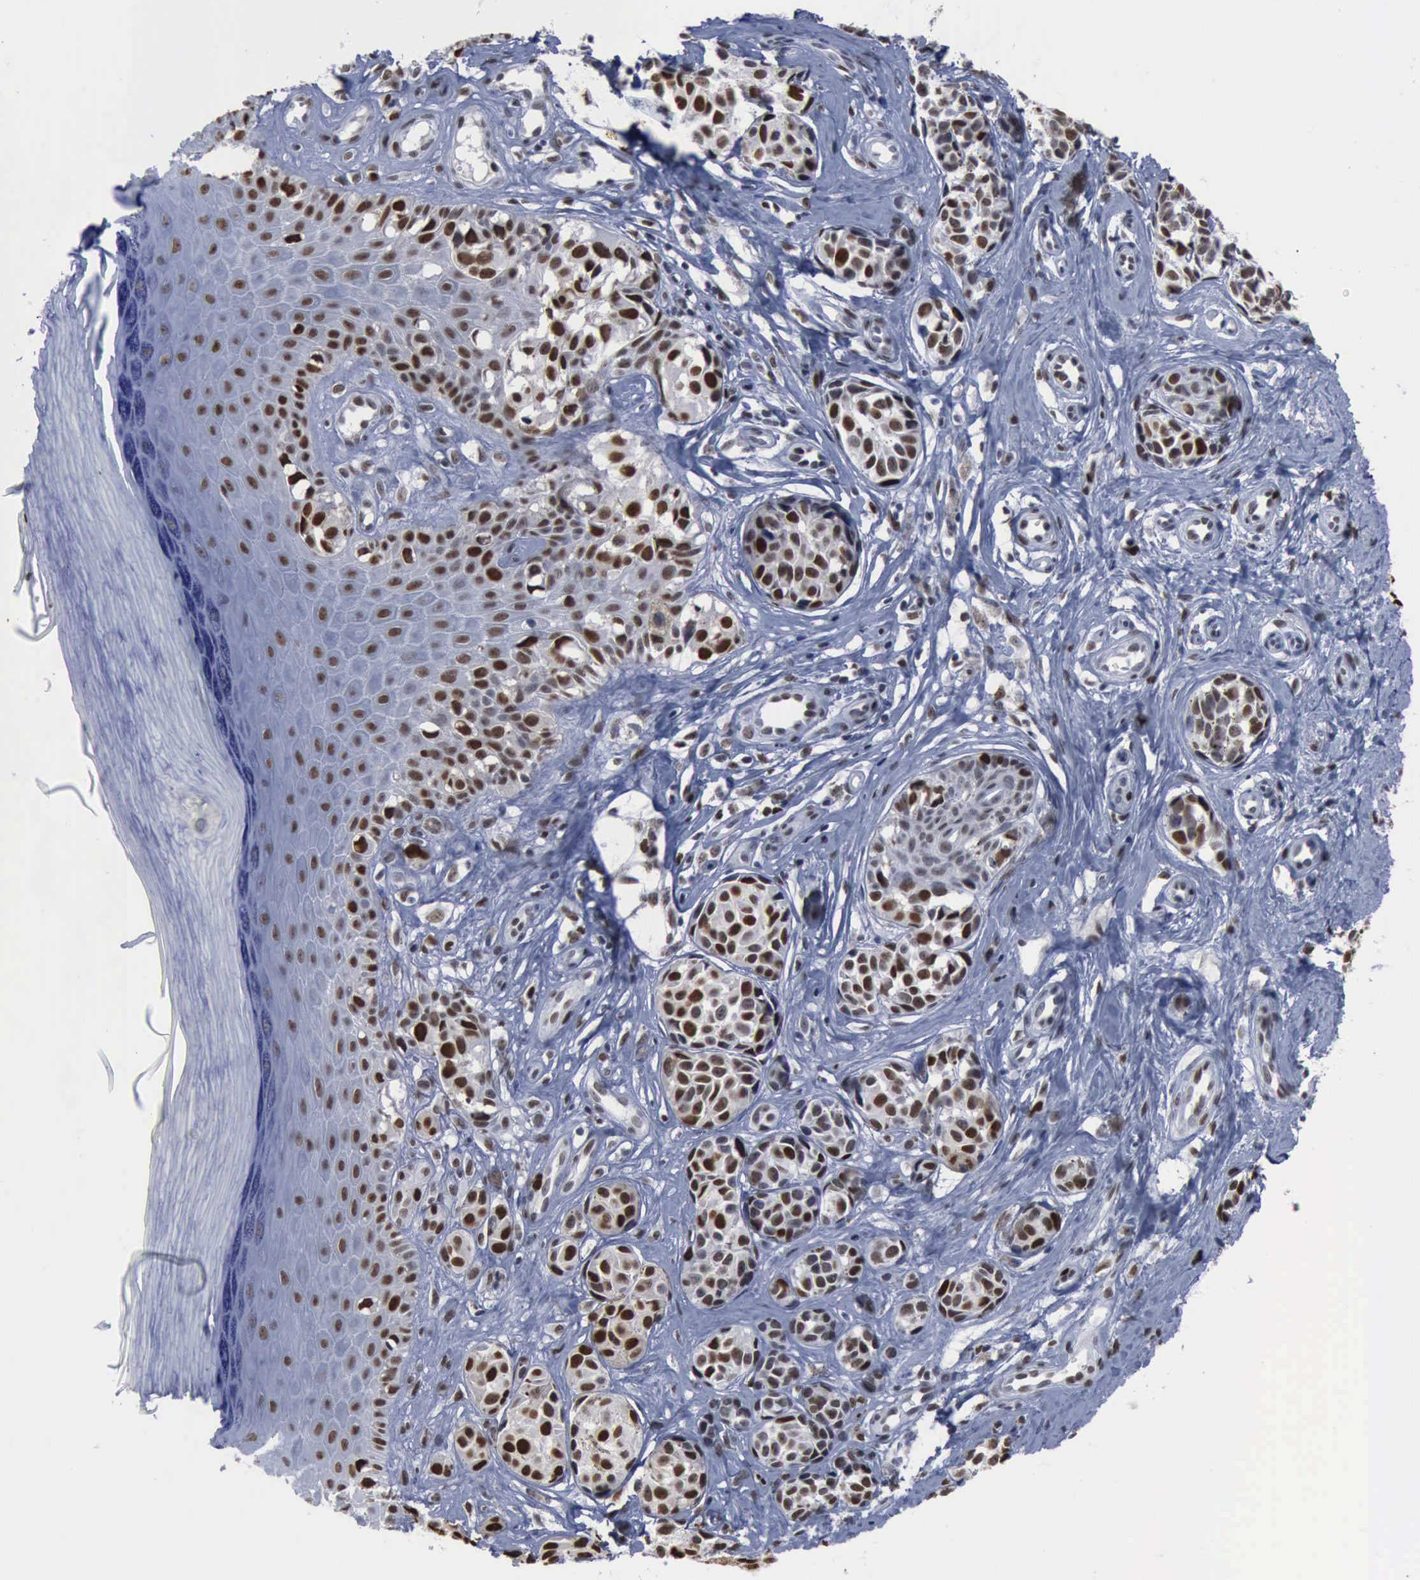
{"staining": {"intensity": "moderate", "quantity": "25%-75%", "location": "nuclear"}, "tissue": "melanoma", "cell_type": "Tumor cells", "image_type": "cancer", "snomed": [{"axis": "morphology", "description": "Malignant melanoma, NOS"}, {"axis": "topography", "description": "Skin"}], "caption": "Malignant melanoma stained with immunohistochemistry (IHC) exhibits moderate nuclear expression in approximately 25%-75% of tumor cells.", "gene": "PCNA", "patient": {"sex": "female", "age": 55}}